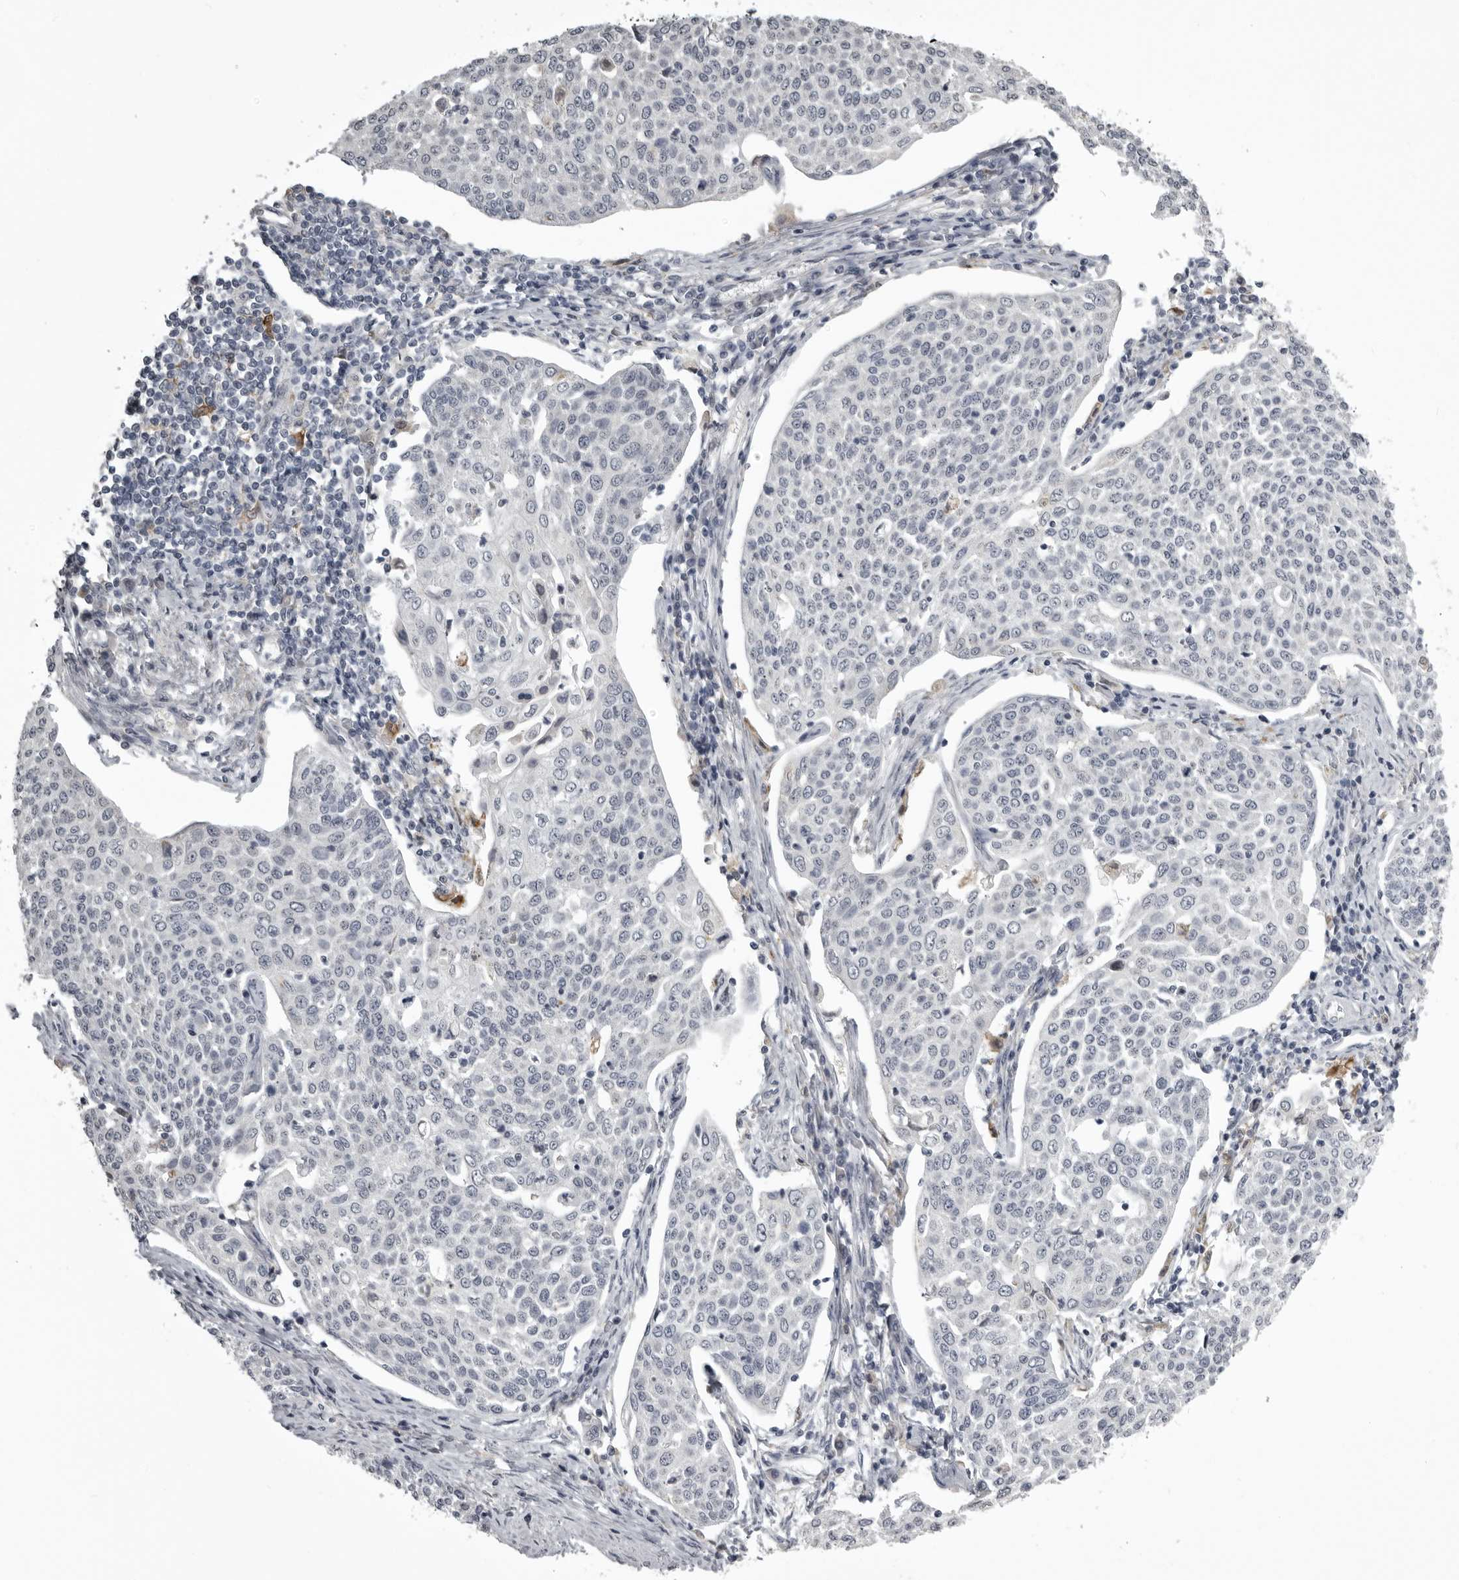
{"staining": {"intensity": "negative", "quantity": "none", "location": "none"}, "tissue": "cervical cancer", "cell_type": "Tumor cells", "image_type": "cancer", "snomed": [{"axis": "morphology", "description": "Squamous cell carcinoma, NOS"}, {"axis": "topography", "description": "Cervix"}], "caption": "This is an immunohistochemistry image of human cervical cancer (squamous cell carcinoma). There is no positivity in tumor cells.", "gene": "NCEH1", "patient": {"sex": "female", "age": 34}}